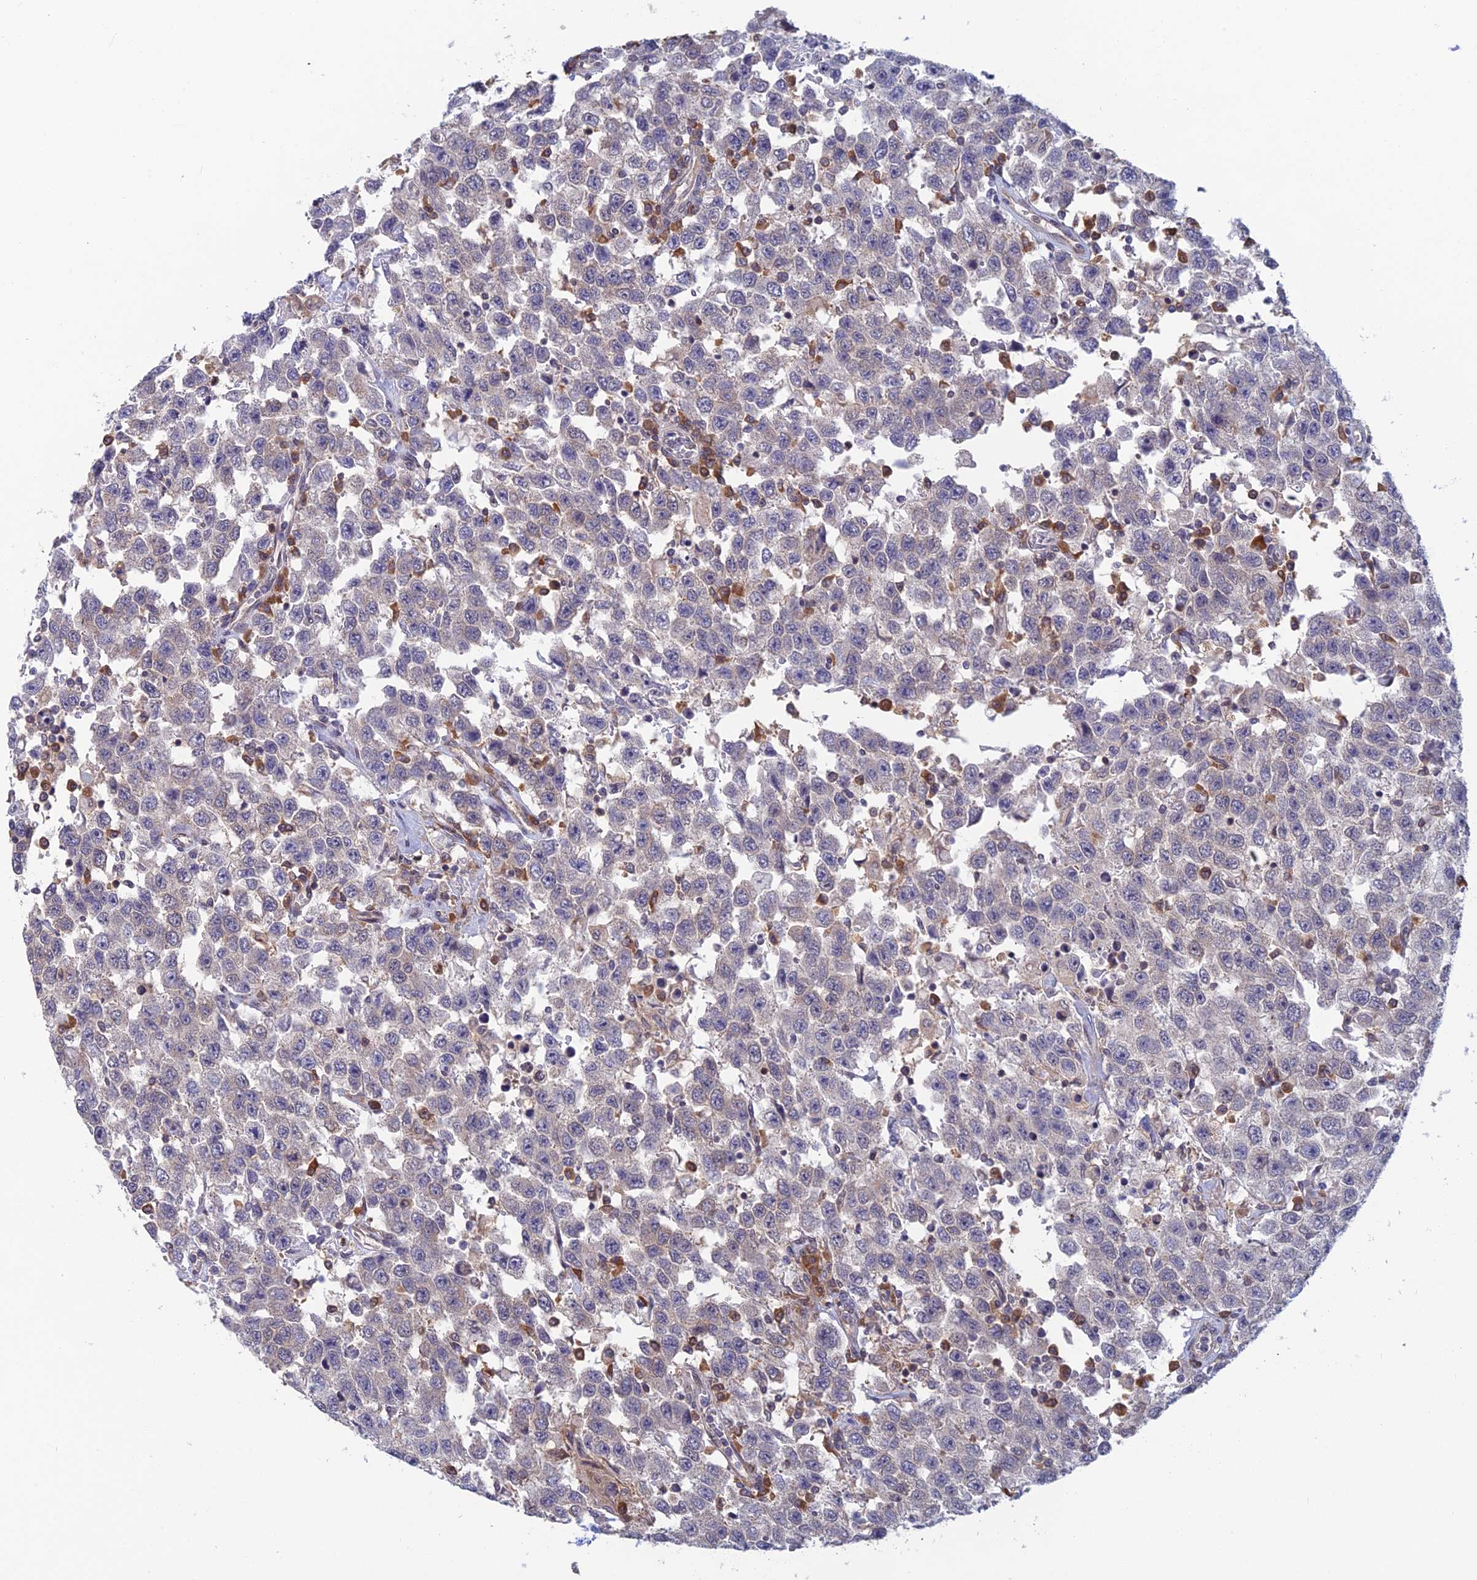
{"staining": {"intensity": "negative", "quantity": "none", "location": "none"}, "tissue": "testis cancer", "cell_type": "Tumor cells", "image_type": "cancer", "snomed": [{"axis": "morphology", "description": "Seminoma, NOS"}, {"axis": "topography", "description": "Testis"}], "caption": "IHC photomicrograph of neoplastic tissue: human seminoma (testis) stained with DAB (3,3'-diaminobenzidine) displays no significant protein staining in tumor cells. (DAB (3,3'-diaminobenzidine) immunohistochemistry (IHC) visualized using brightfield microscopy, high magnification).", "gene": "SRA1", "patient": {"sex": "male", "age": 41}}